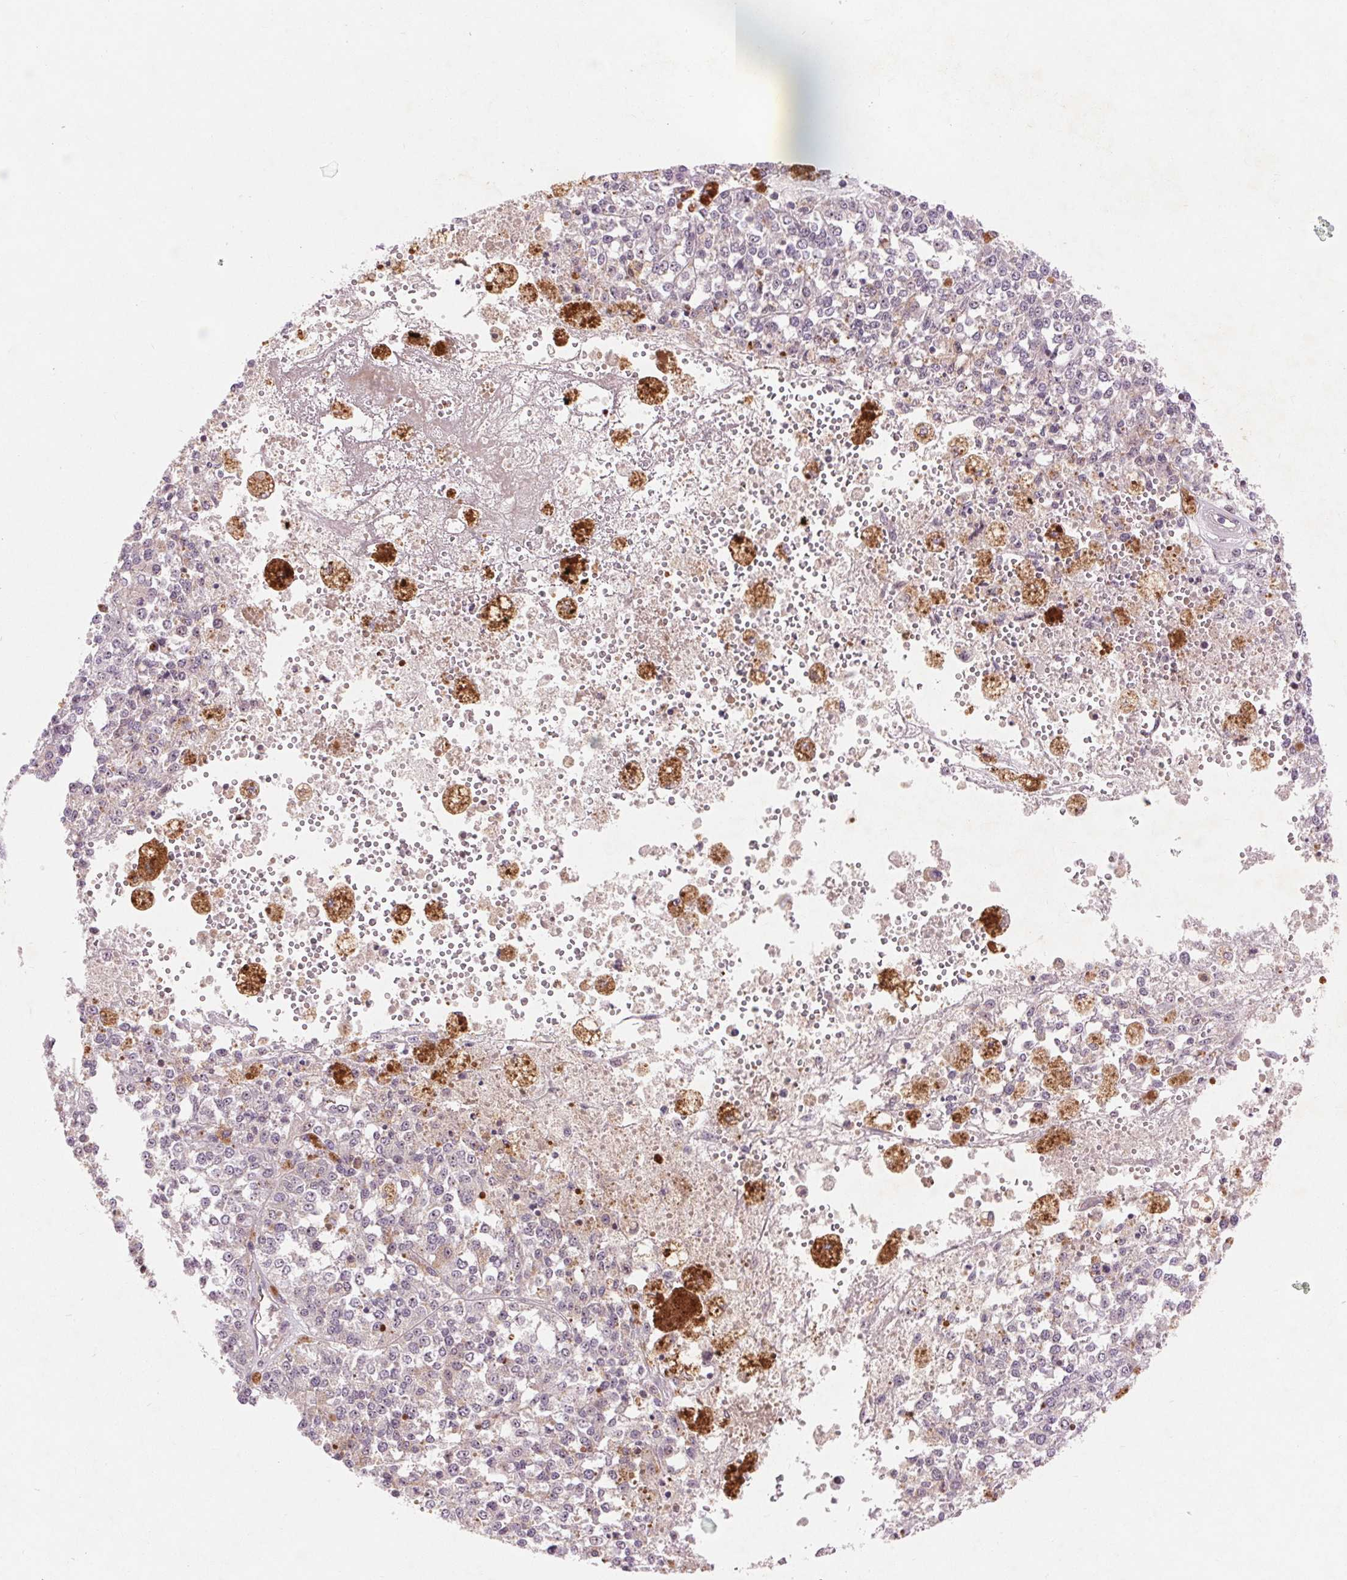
{"staining": {"intensity": "negative", "quantity": "none", "location": "none"}, "tissue": "melanoma", "cell_type": "Tumor cells", "image_type": "cancer", "snomed": [{"axis": "morphology", "description": "Malignant melanoma, Metastatic site"}, {"axis": "topography", "description": "Lymph node"}], "caption": "Tumor cells show no significant expression in malignant melanoma (metastatic site). Brightfield microscopy of IHC stained with DAB (brown) and hematoxylin (blue), captured at high magnification.", "gene": "RANBP3L", "patient": {"sex": "female", "age": 64}}